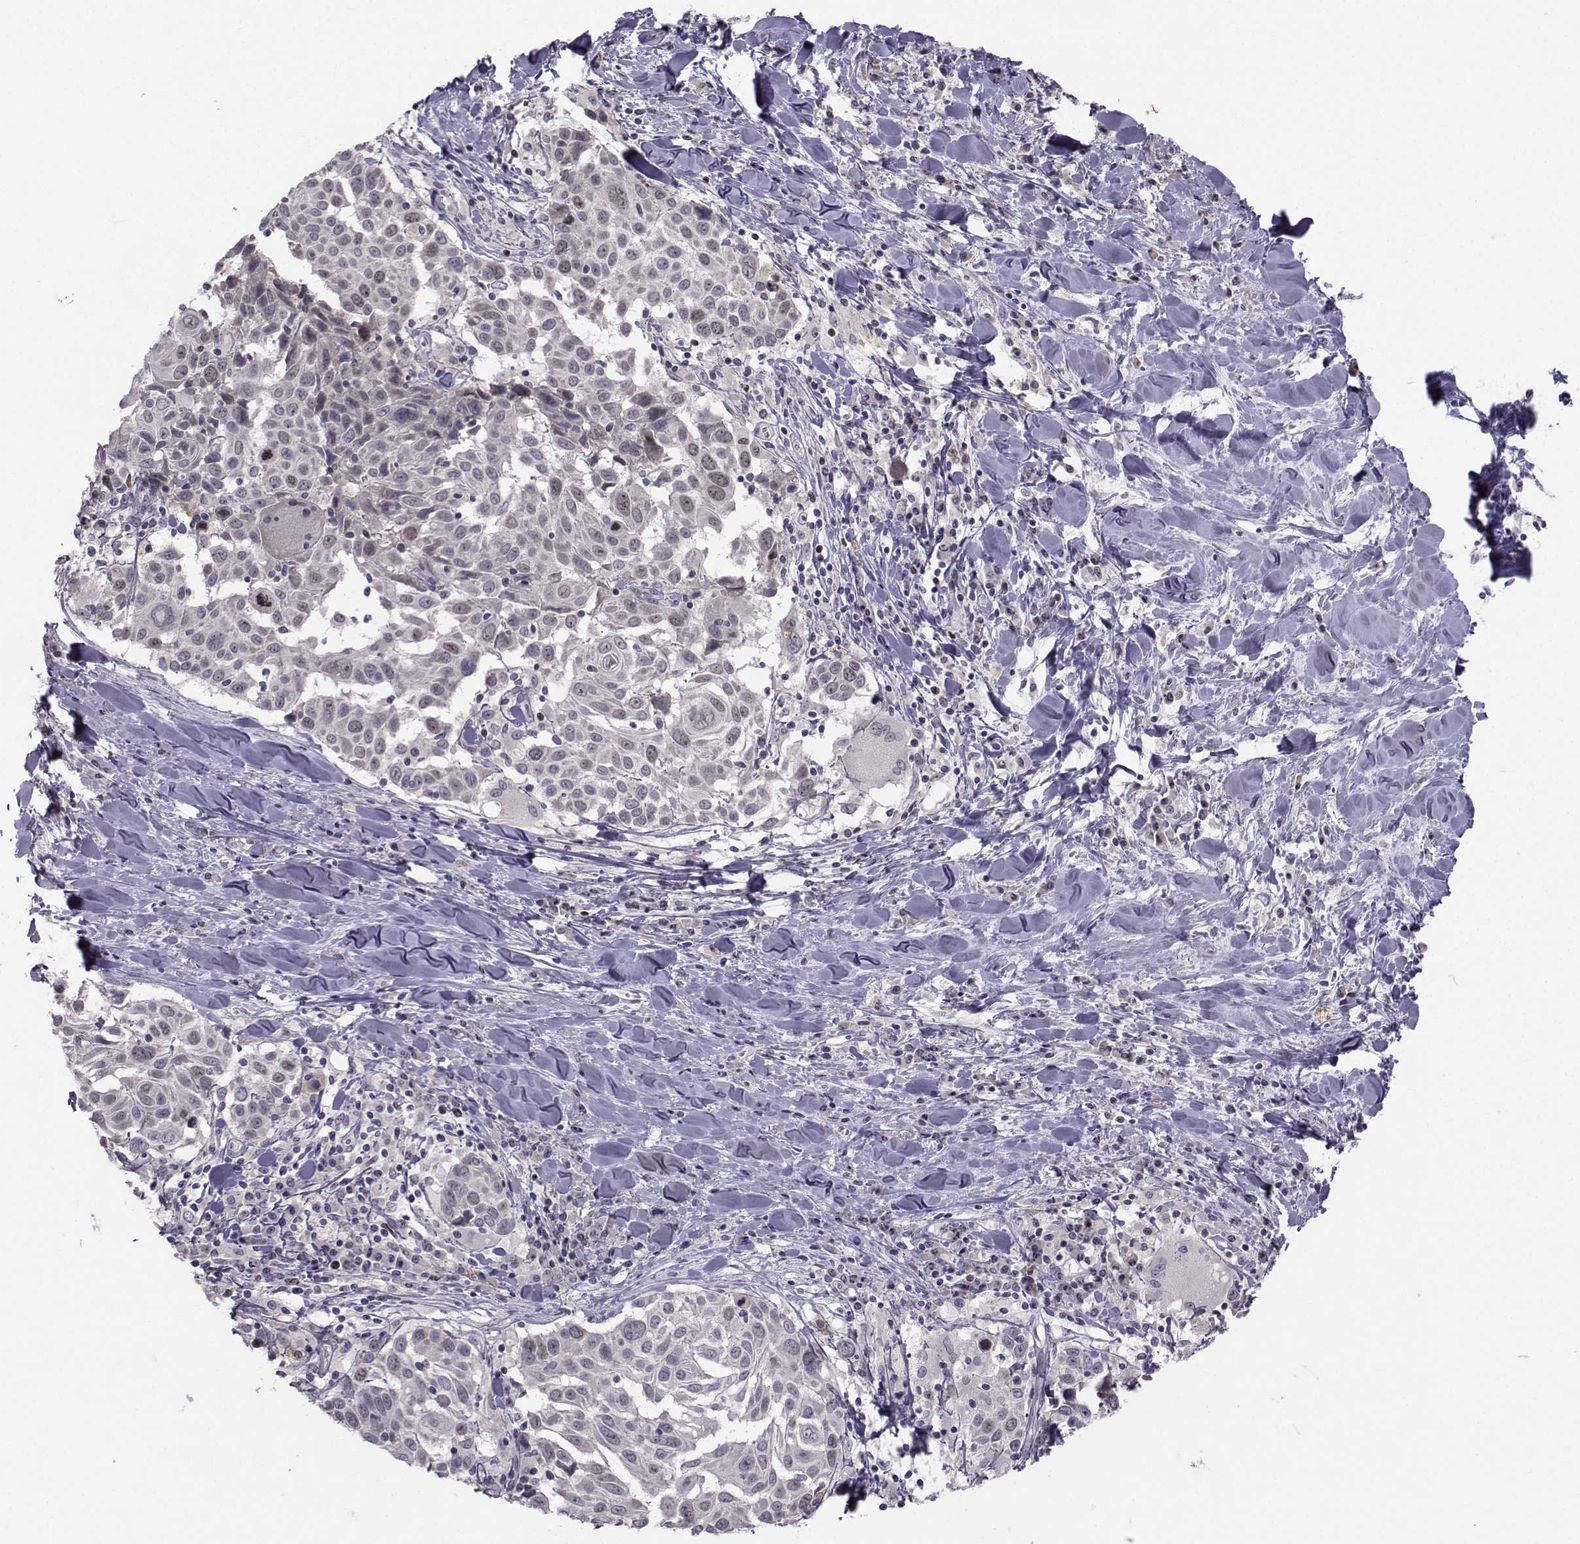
{"staining": {"intensity": "negative", "quantity": "none", "location": "none"}, "tissue": "lung cancer", "cell_type": "Tumor cells", "image_type": "cancer", "snomed": [{"axis": "morphology", "description": "Squamous cell carcinoma, NOS"}, {"axis": "topography", "description": "Lung"}], "caption": "IHC photomicrograph of neoplastic tissue: lung cancer (squamous cell carcinoma) stained with DAB exhibits no significant protein staining in tumor cells.", "gene": "LRP8", "patient": {"sex": "male", "age": 57}}